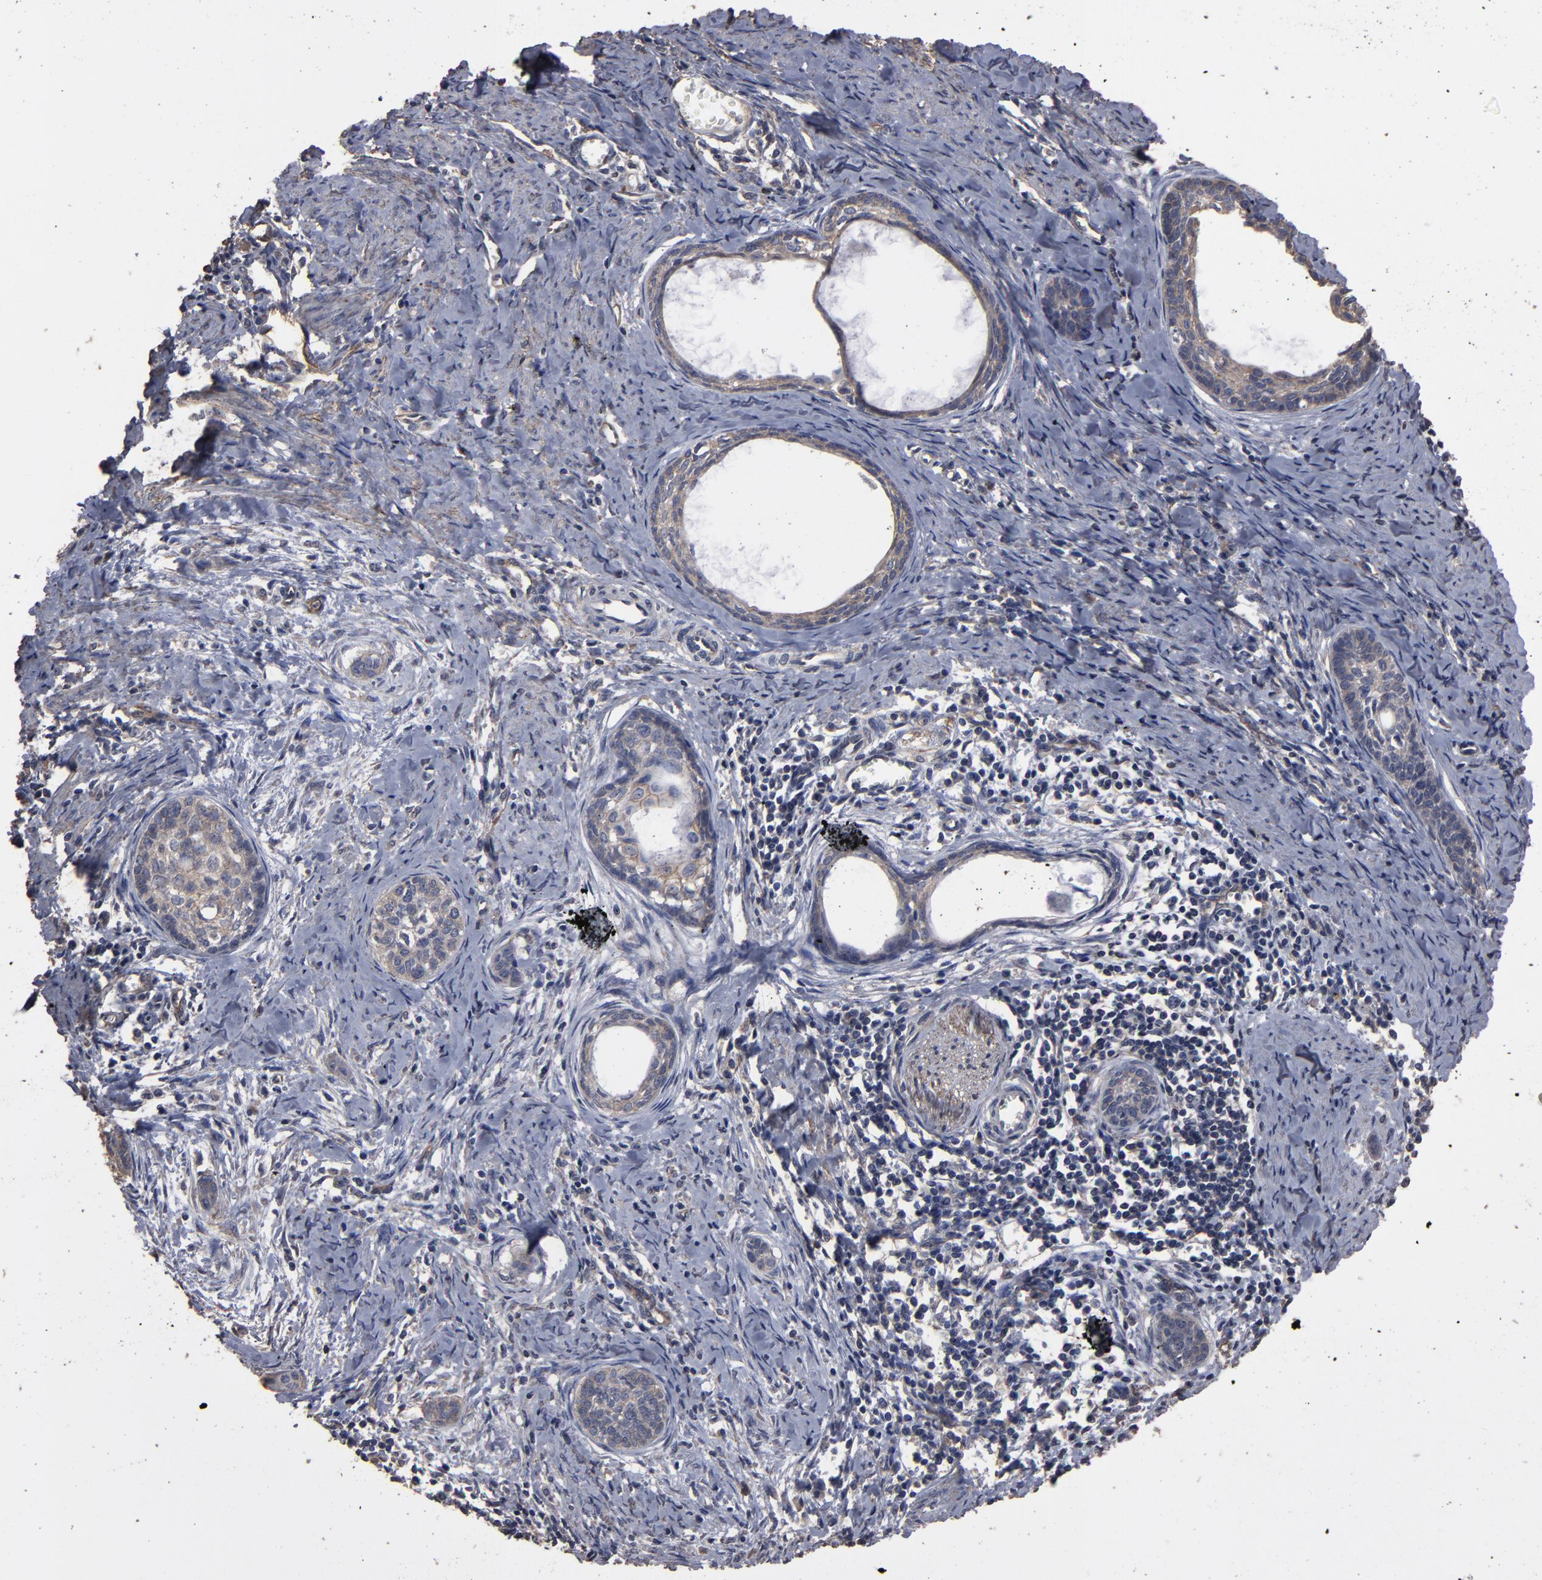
{"staining": {"intensity": "weak", "quantity": ">75%", "location": "cytoplasmic/membranous"}, "tissue": "cervical cancer", "cell_type": "Tumor cells", "image_type": "cancer", "snomed": [{"axis": "morphology", "description": "Squamous cell carcinoma, NOS"}, {"axis": "topography", "description": "Cervix"}], "caption": "Weak cytoplasmic/membranous expression is appreciated in about >75% of tumor cells in cervical cancer.", "gene": "DMD", "patient": {"sex": "female", "age": 33}}